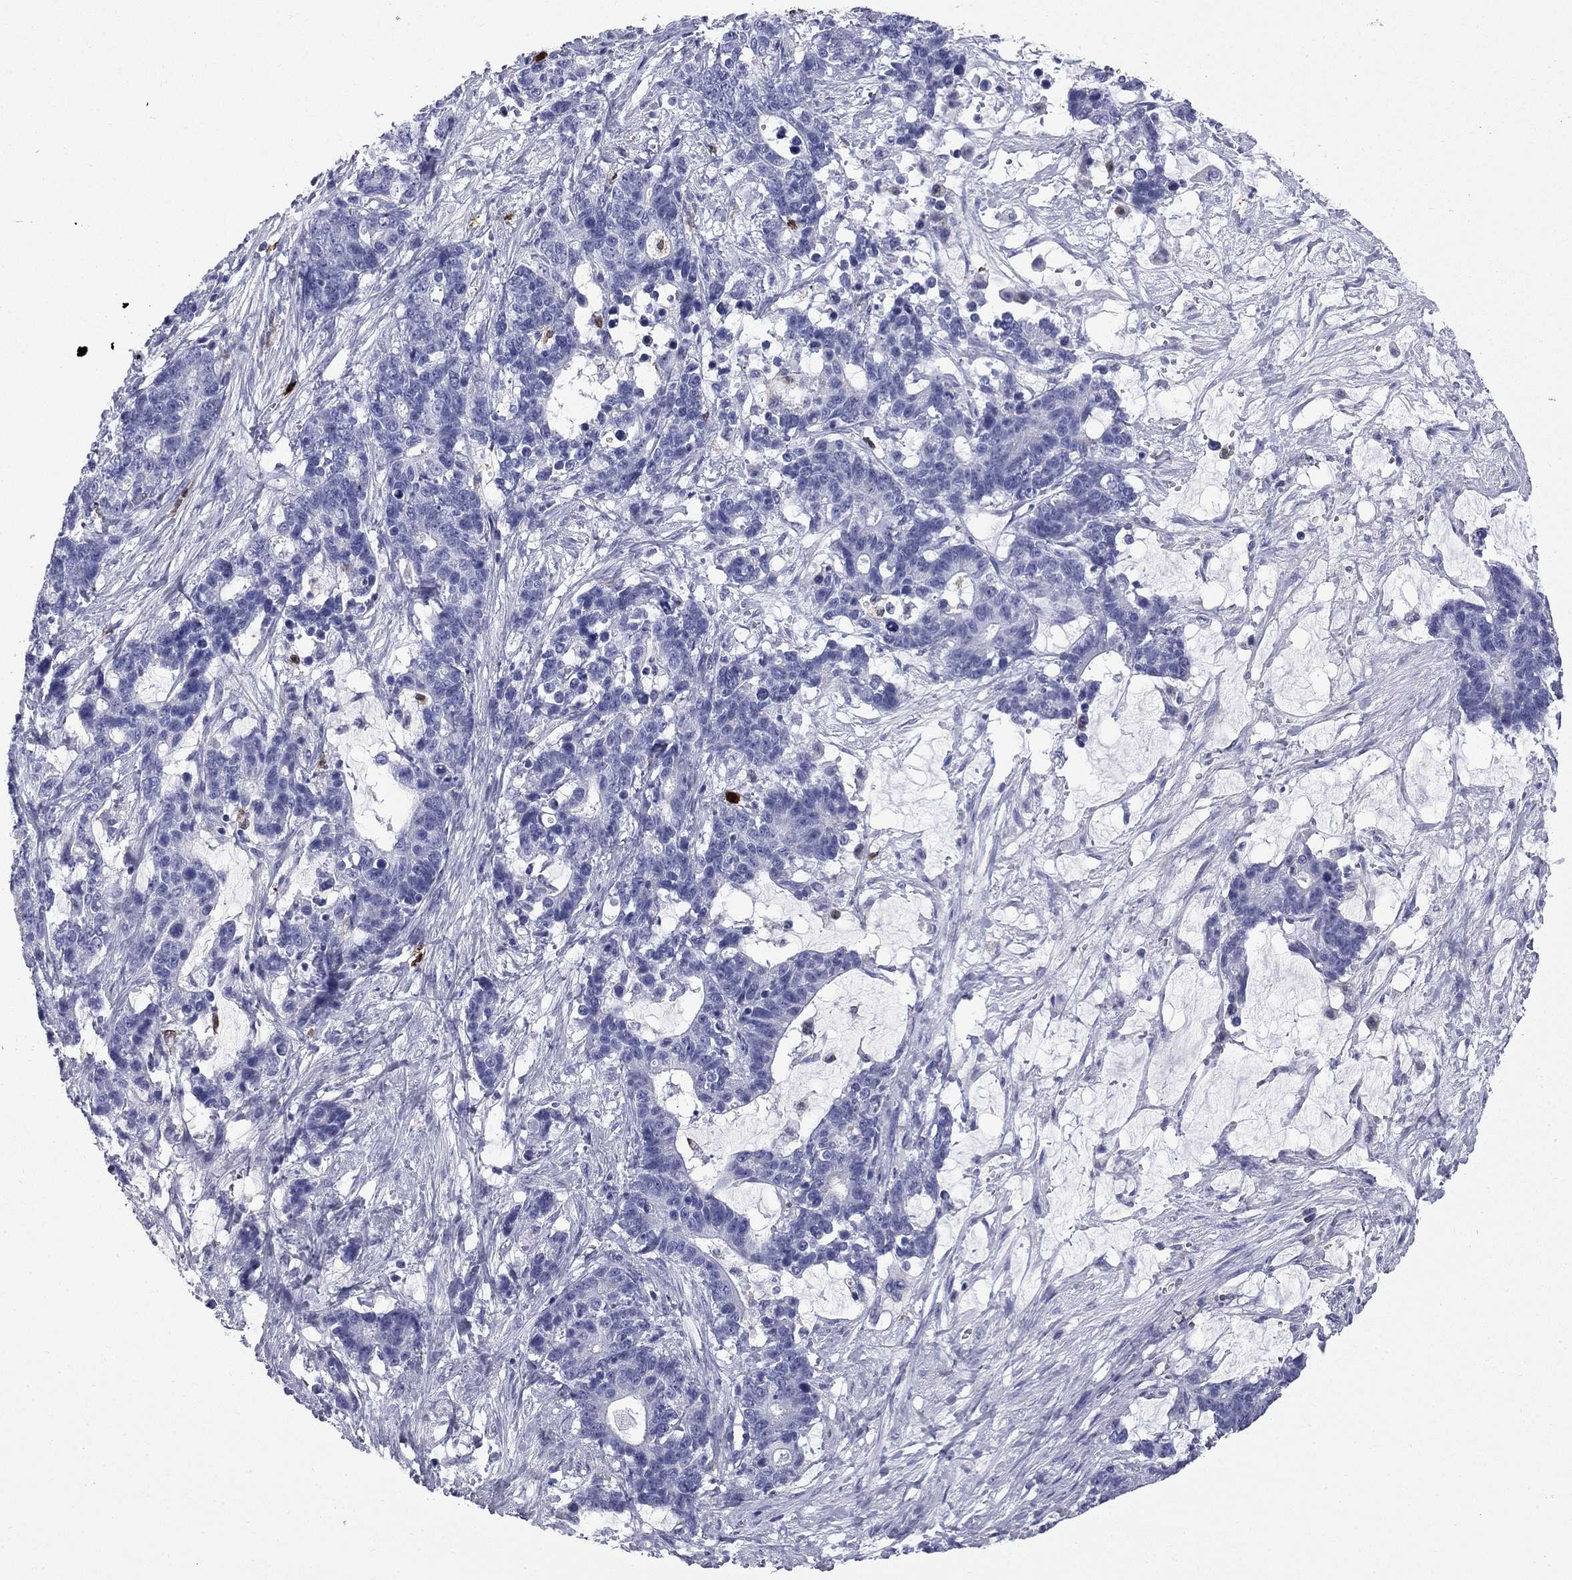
{"staining": {"intensity": "negative", "quantity": "none", "location": "none"}, "tissue": "stomach cancer", "cell_type": "Tumor cells", "image_type": "cancer", "snomed": [{"axis": "morphology", "description": "Normal tissue, NOS"}, {"axis": "morphology", "description": "Adenocarcinoma, NOS"}, {"axis": "topography", "description": "Stomach"}], "caption": "An IHC photomicrograph of stomach cancer is shown. There is no staining in tumor cells of stomach cancer.", "gene": "TRIM29", "patient": {"sex": "female", "age": 64}}